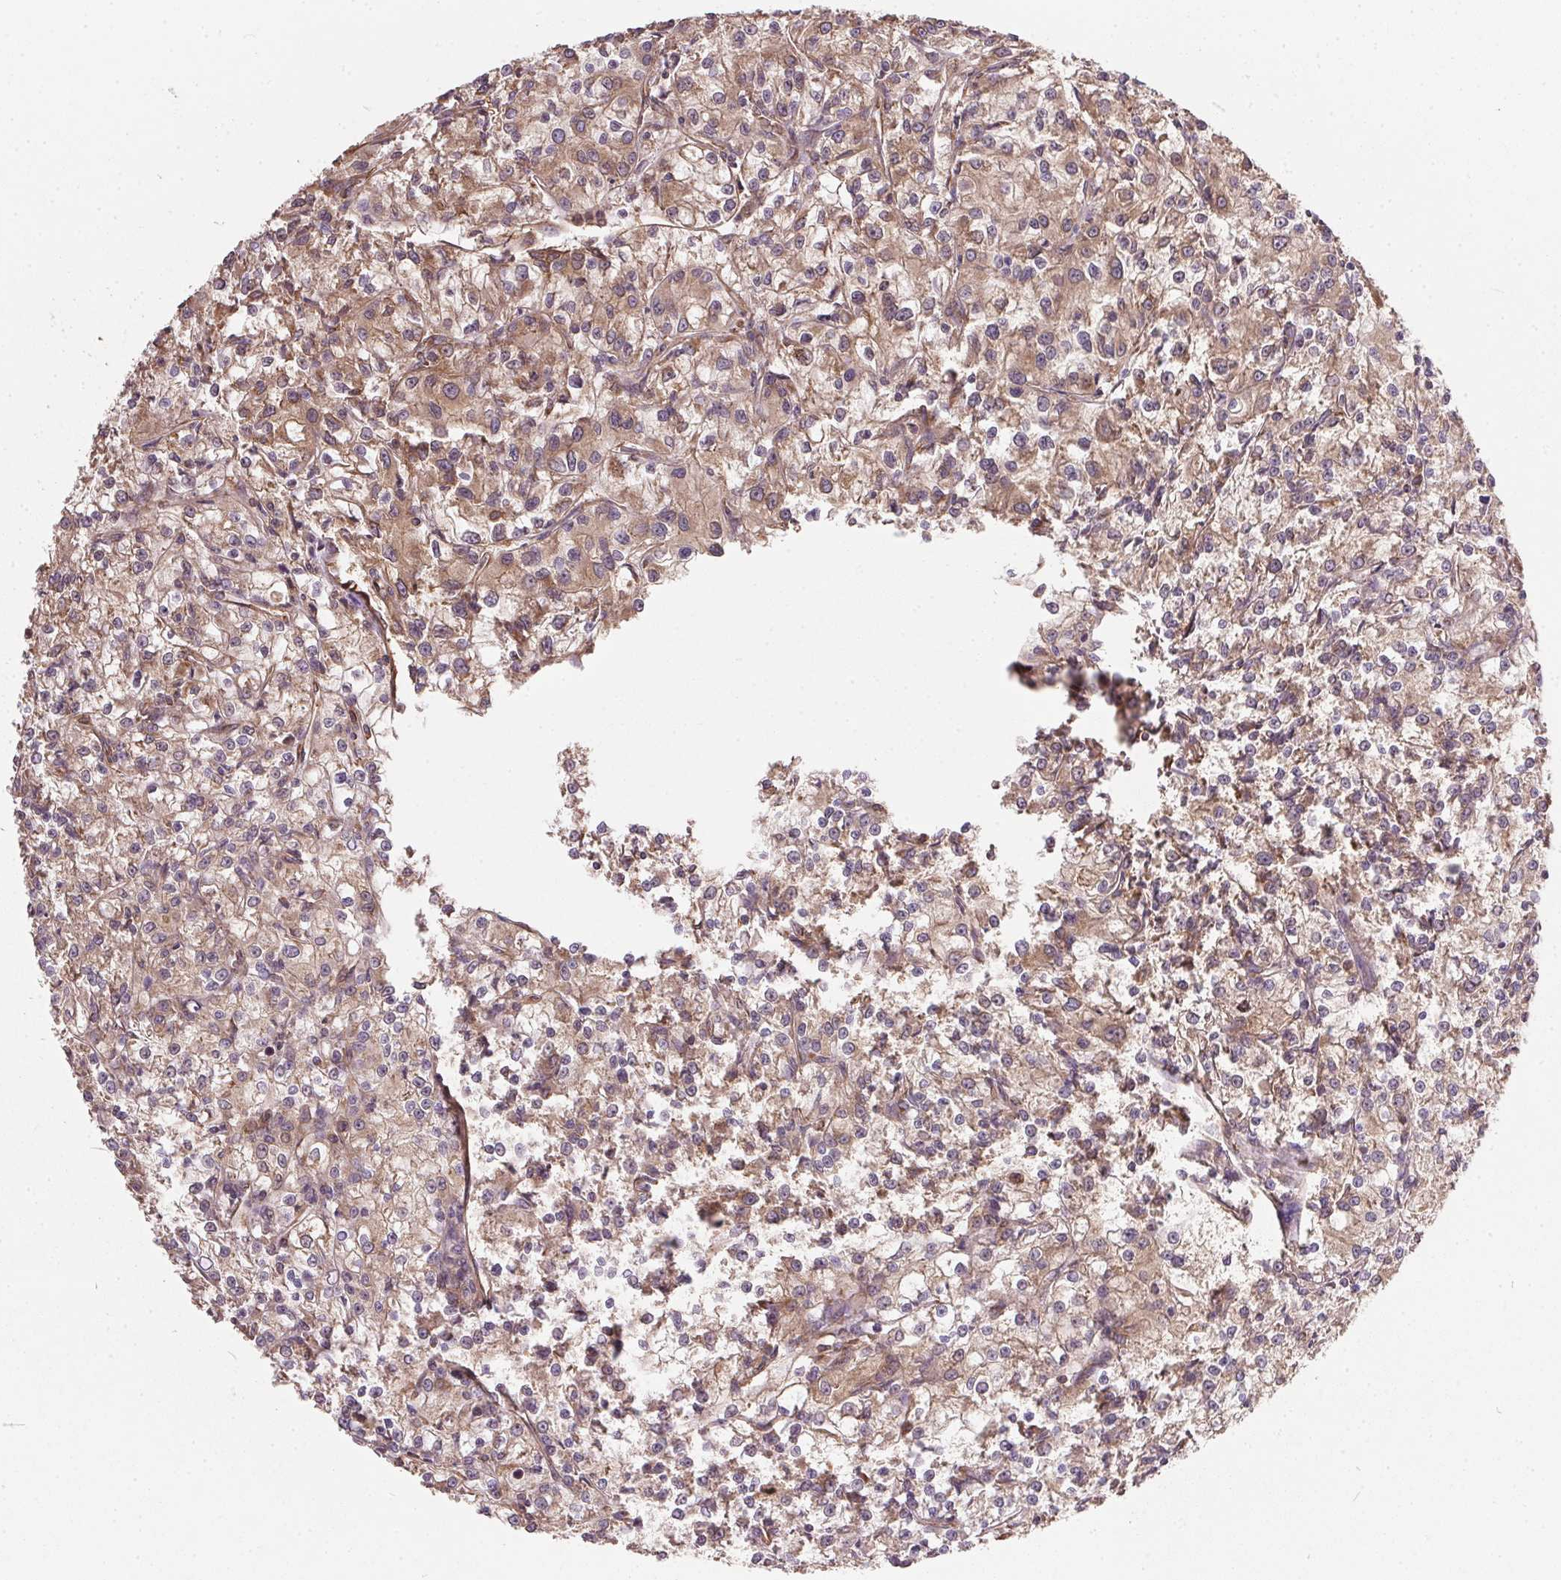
{"staining": {"intensity": "moderate", "quantity": ">75%", "location": "cytoplasmic/membranous"}, "tissue": "renal cancer", "cell_type": "Tumor cells", "image_type": "cancer", "snomed": [{"axis": "morphology", "description": "Adenocarcinoma, NOS"}, {"axis": "topography", "description": "Kidney"}], "caption": "Tumor cells demonstrate medium levels of moderate cytoplasmic/membranous expression in about >75% of cells in renal cancer (adenocarcinoma). (DAB (3,3'-diaminobenzidine) IHC, brown staining for protein, blue staining for nuclei).", "gene": "EIF2S1", "patient": {"sex": "female", "age": 59}}